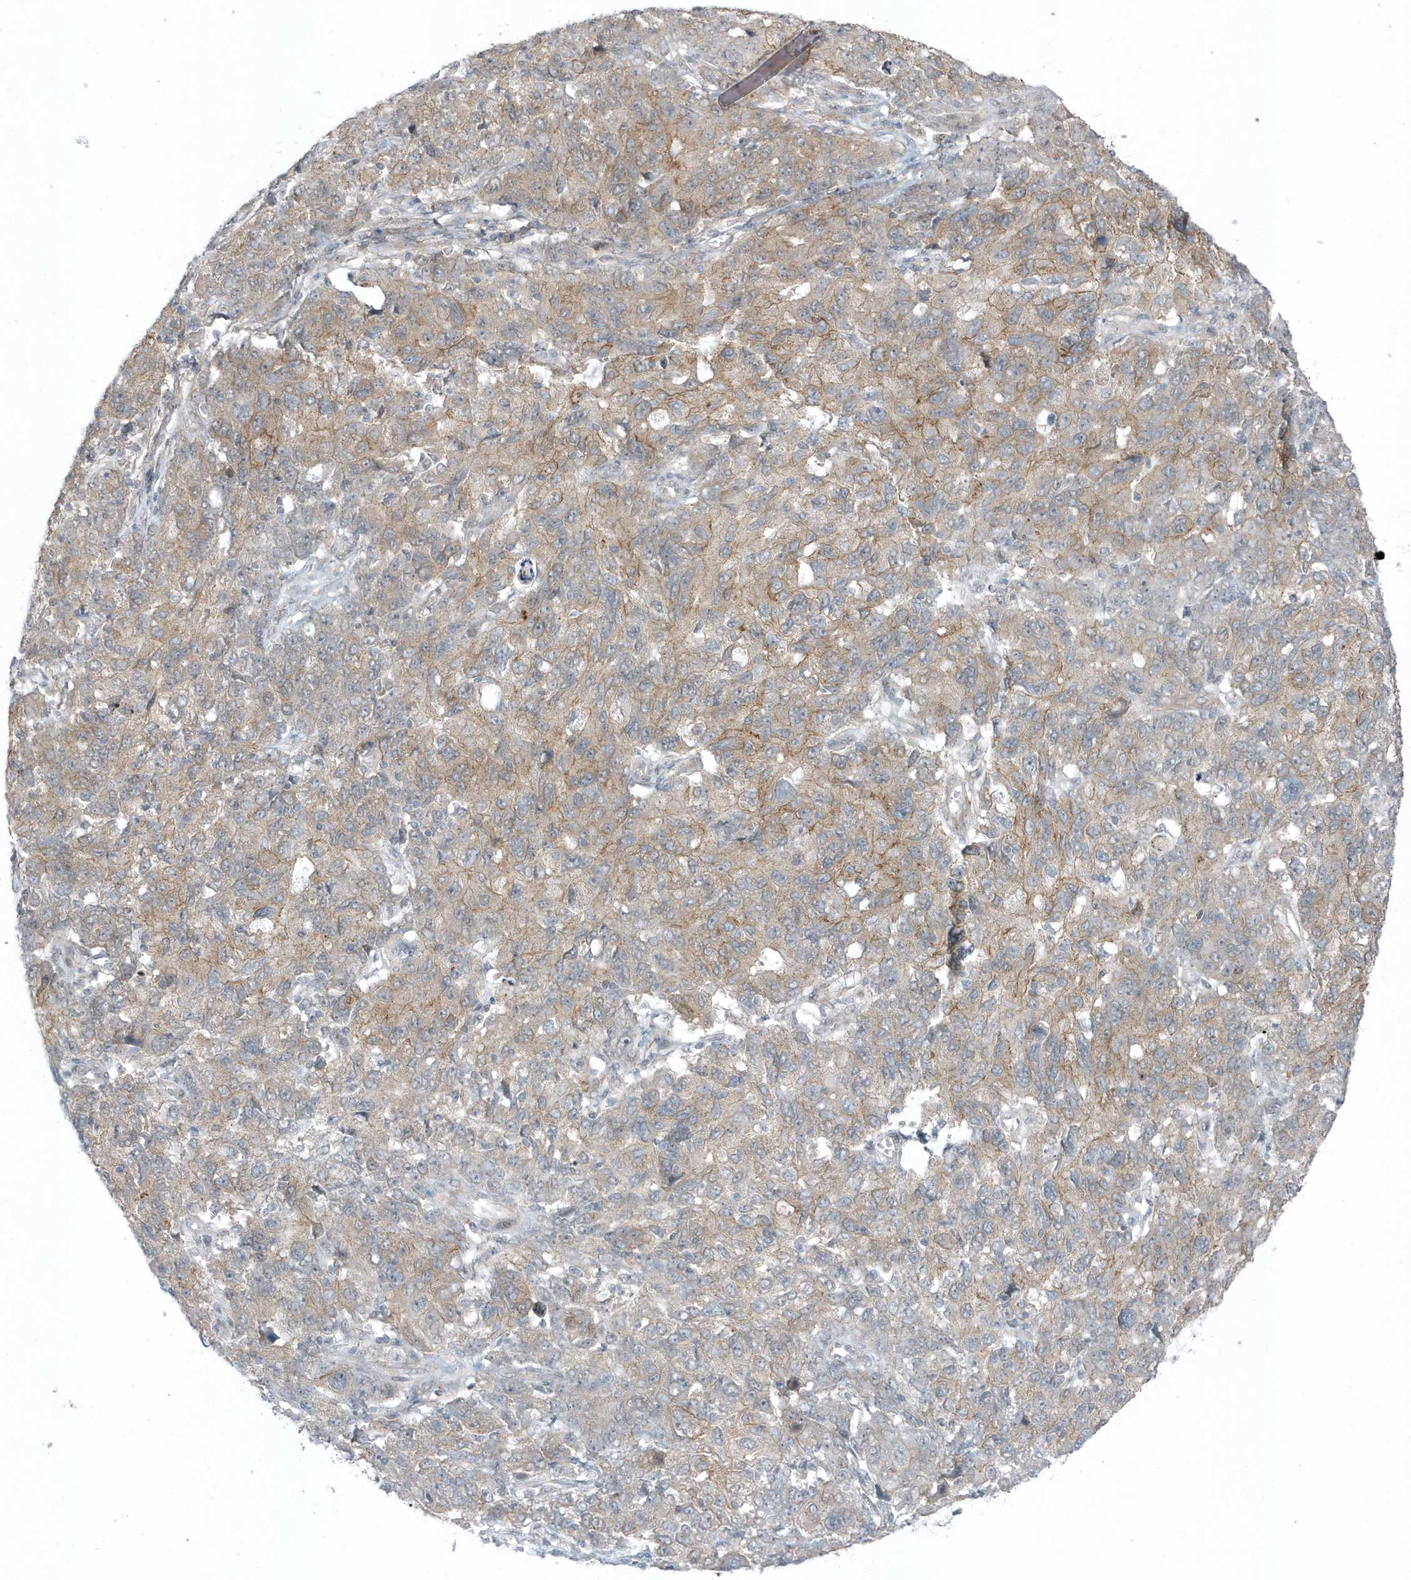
{"staining": {"intensity": "weak", "quantity": "<25%", "location": "cytoplasmic/membranous"}, "tissue": "ovarian cancer", "cell_type": "Tumor cells", "image_type": "cancer", "snomed": [{"axis": "morphology", "description": "Carcinoma, endometroid"}, {"axis": "topography", "description": "Ovary"}], "caption": "Immunohistochemistry (IHC) image of neoplastic tissue: human ovarian cancer (endometroid carcinoma) stained with DAB (3,3'-diaminobenzidine) displays no significant protein positivity in tumor cells.", "gene": "PARD3B", "patient": {"sex": "female", "age": 42}}